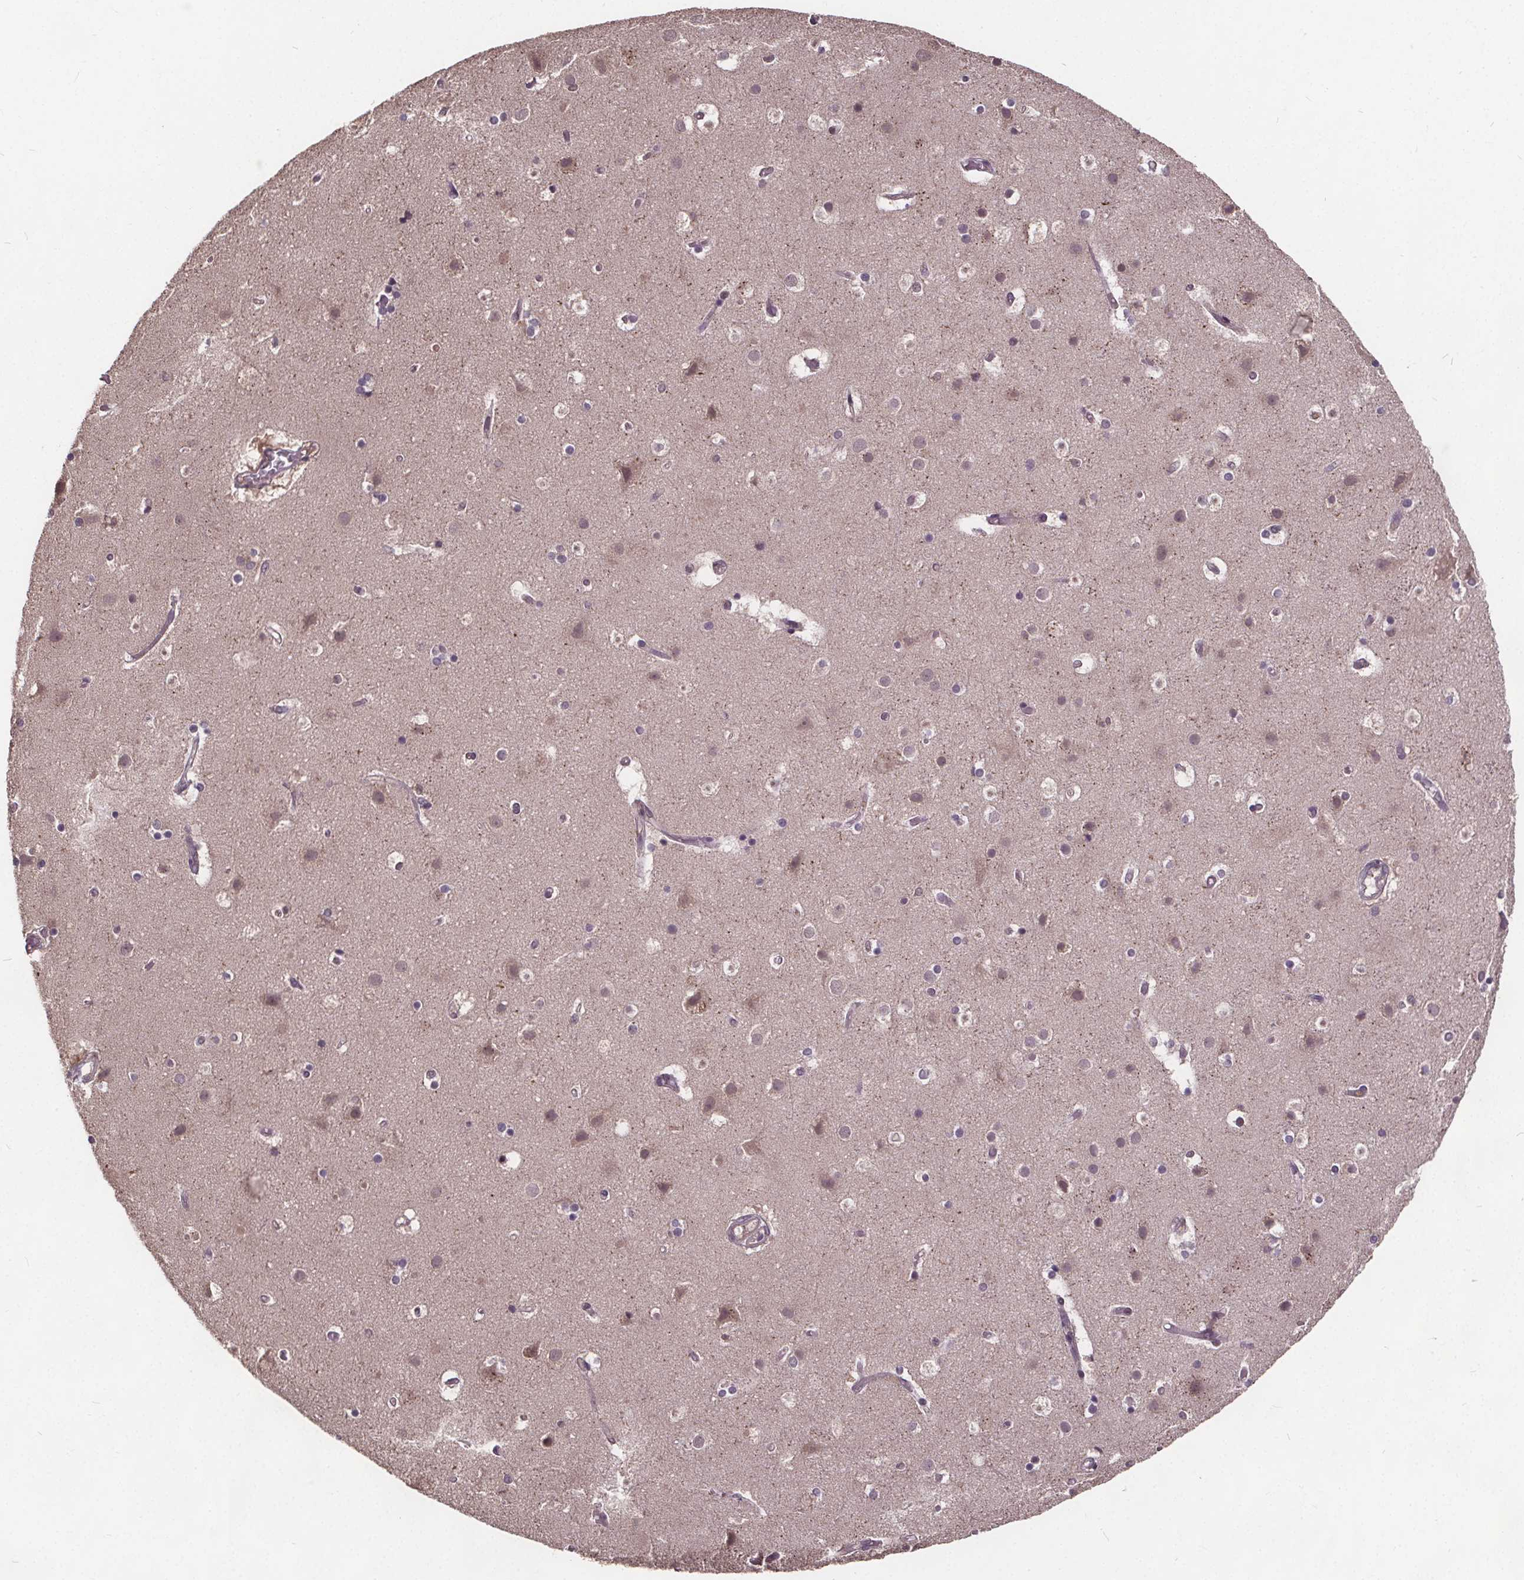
{"staining": {"intensity": "negative", "quantity": "none", "location": "none"}, "tissue": "cerebral cortex", "cell_type": "Endothelial cells", "image_type": "normal", "snomed": [{"axis": "morphology", "description": "Normal tissue, NOS"}, {"axis": "topography", "description": "Cerebral cortex"}], "caption": "Endothelial cells are negative for brown protein staining in unremarkable cerebral cortex. (Stains: DAB (3,3'-diaminobenzidine) immunohistochemistry (IHC) with hematoxylin counter stain, Microscopy: brightfield microscopy at high magnification).", "gene": "USP9X", "patient": {"sex": "female", "age": 52}}